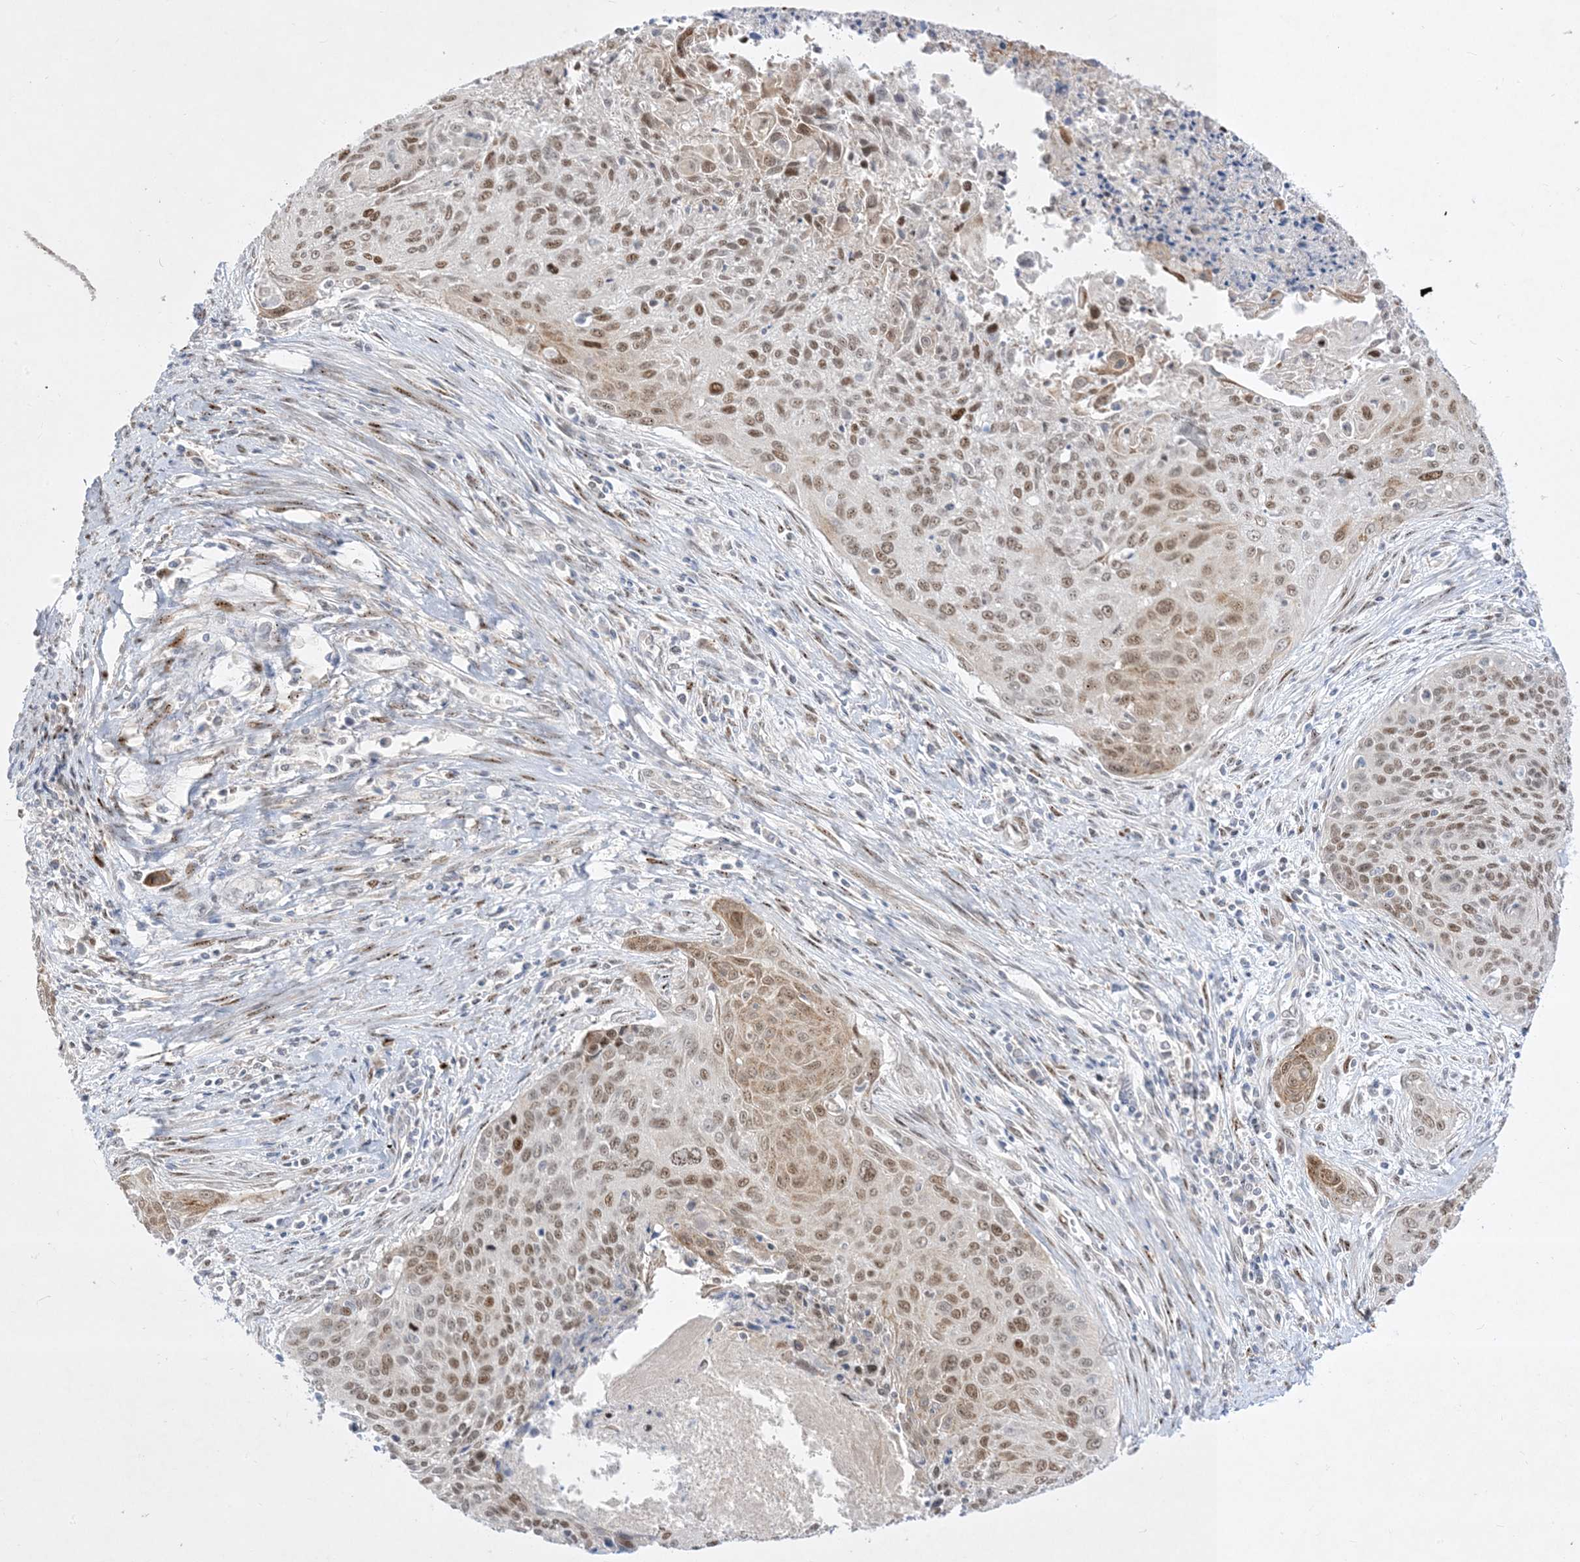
{"staining": {"intensity": "moderate", "quantity": ">75%", "location": "nuclear"}, "tissue": "cervical cancer", "cell_type": "Tumor cells", "image_type": "cancer", "snomed": [{"axis": "morphology", "description": "Squamous cell carcinoma, NOS"}, {"axis": "topography", "description": "Cervix"}], "caption": "Cervical cancer (squamous cell carcinoma) stained for a protein (brown) displays moderate nuclear positive positivity in about >75% of tumor cells.", "gene": "BHLHE40", "patient": {"sex": "female", "age": 55}}